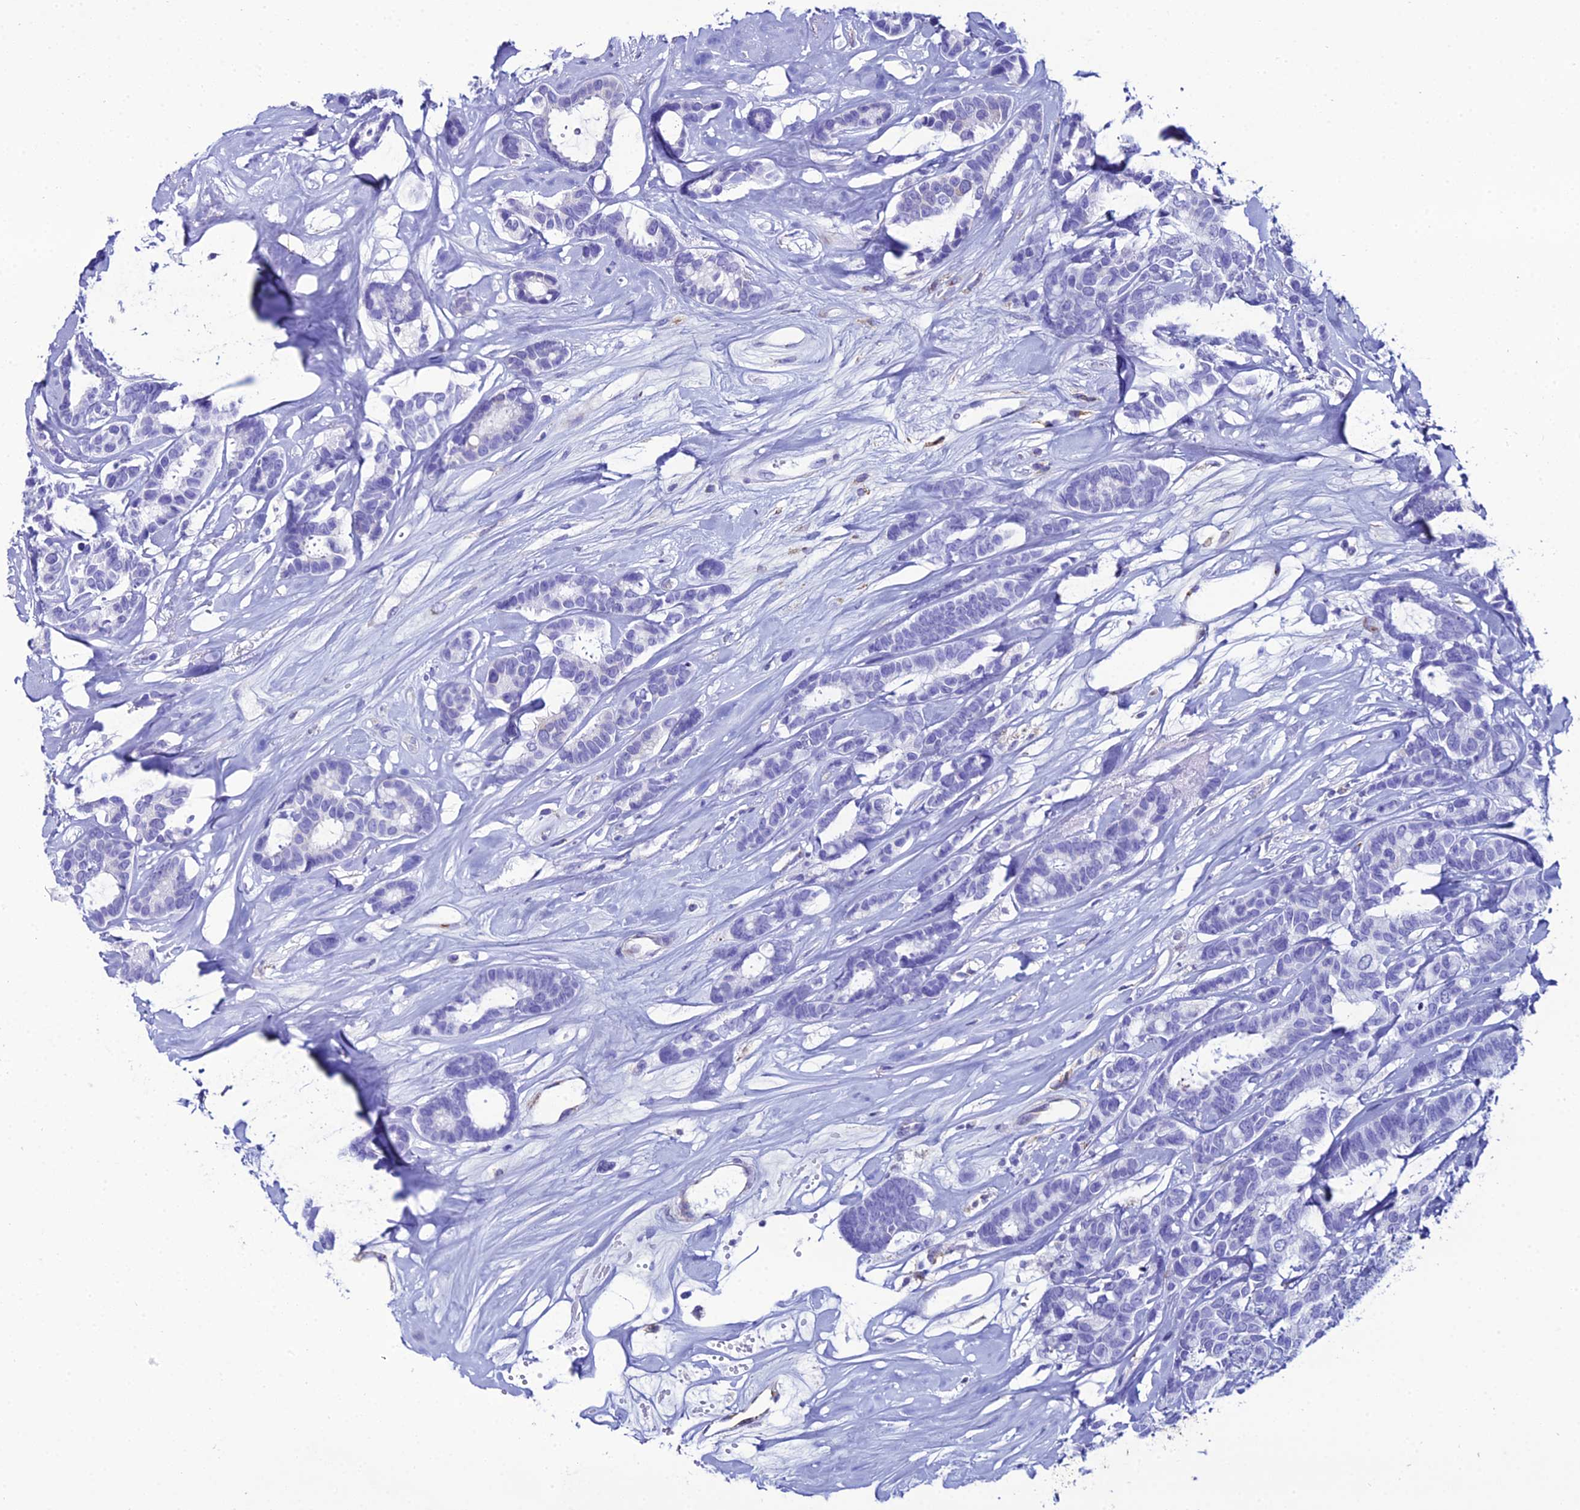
{"staining": {"intensity": "negative", "quantity": "none", "location": "none"}, "tissue": "breast cancer", "cell_type": "Tumor cells", "image_type": "cancer", "snomed": [{"axis": "morphology", "description": "Duct carcinoma"}, {"axis": "topography", "description": "Breast"}], "caption": "There is no significant expression in tumor cells of breast cancer.", "gene": "TXNDC5", "patient": {"sex": "female", "age": 87}}